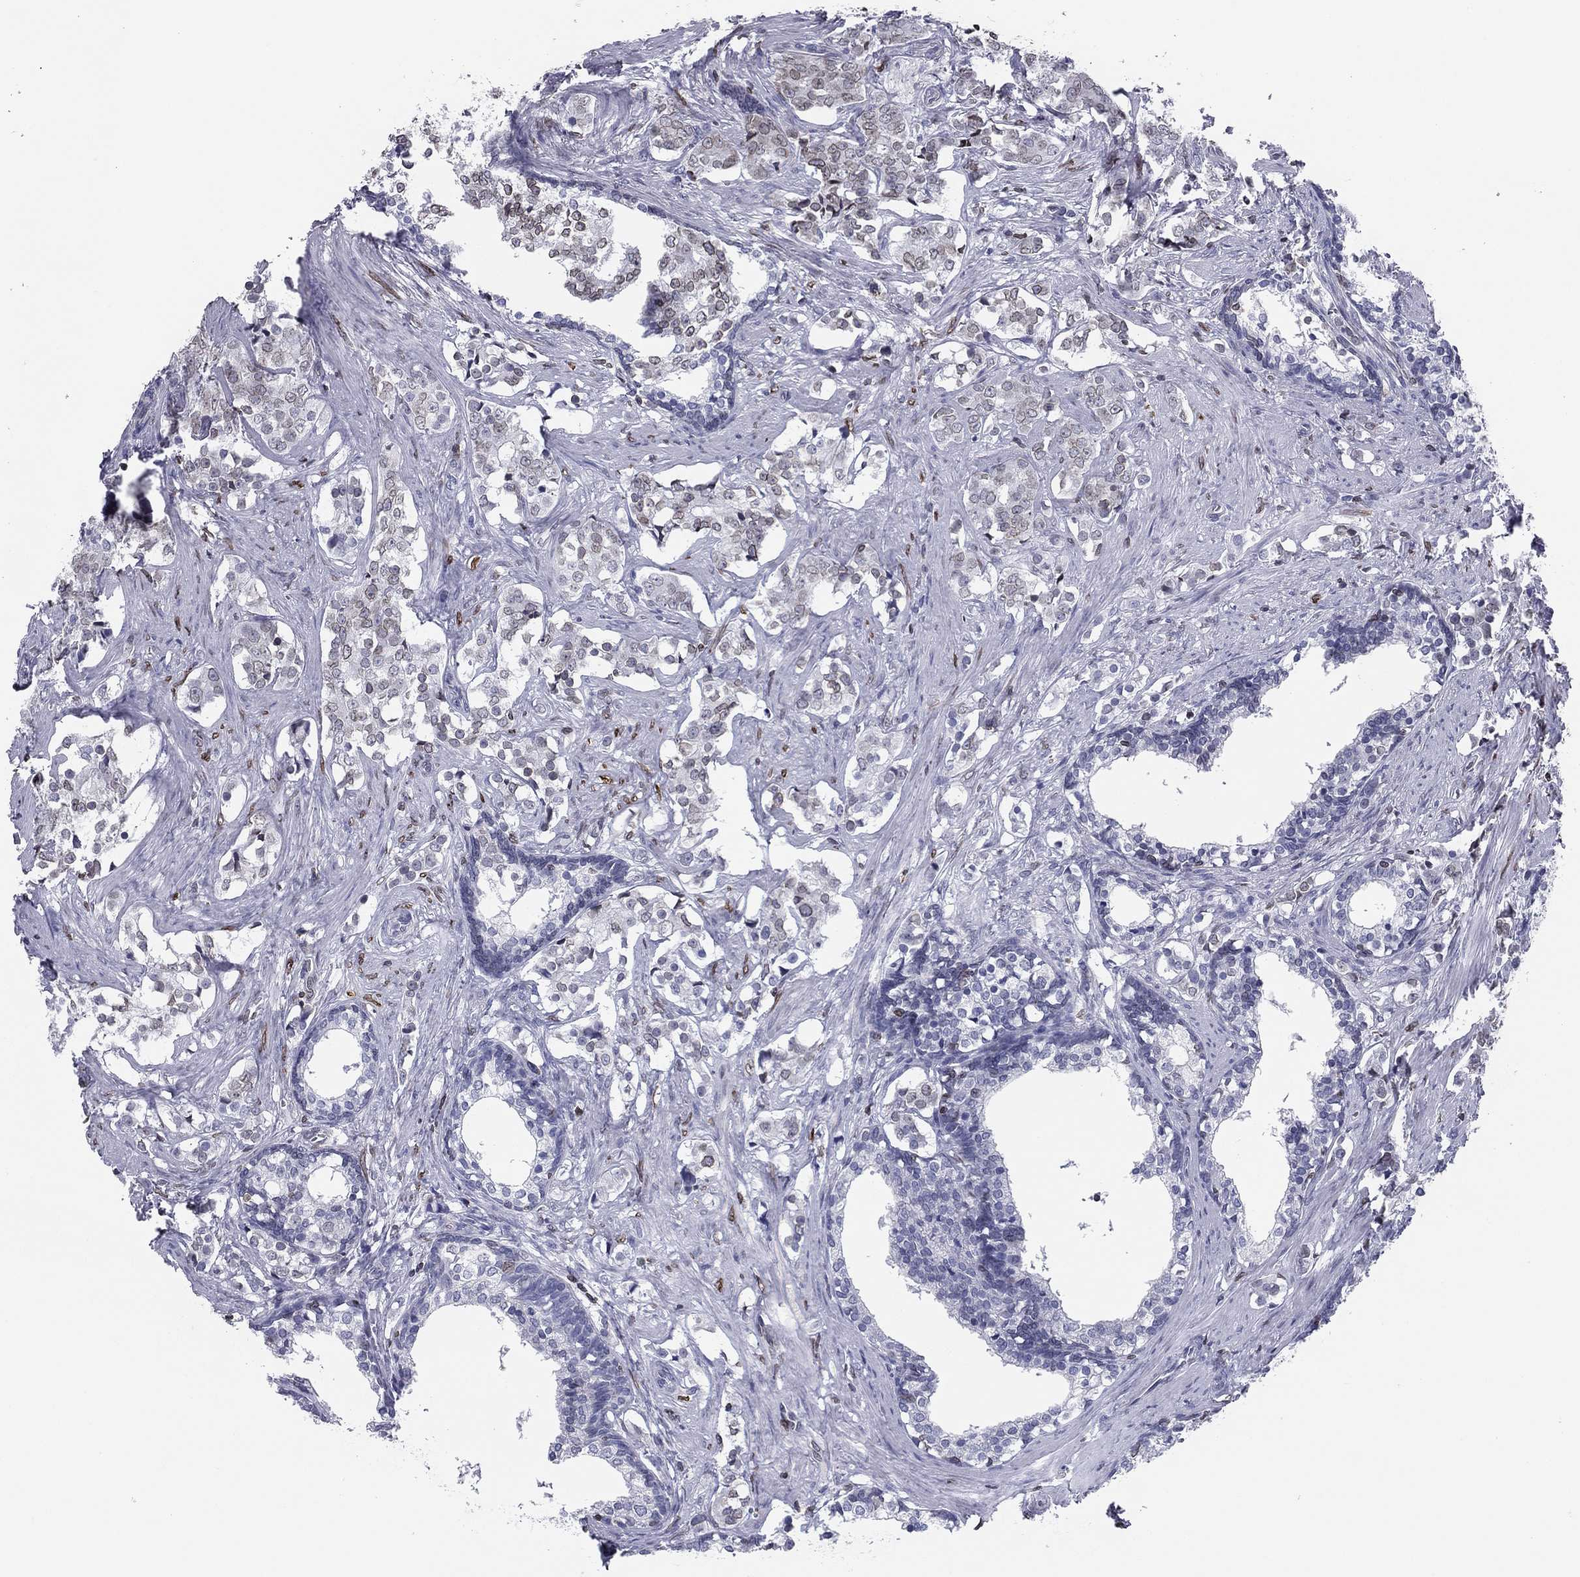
{"staining": {"intensity": "negative", "quantity": "none", "location": "none"}, "tissue": "prostate cancer", "cell_type": "Tumor cells", "image_type": "cancer", "snomed": [{"axis": "morphology", "description": "Adenocarcinoma, NOS"}, {"axis": "topography", "description": "Prostate and seminal vesicle, NOS"}], "caption": "Tumor cells show no significant expression in adenocarcinoma (prostate).", "gene": "ESPL1", "patient": {"sex": "male", "age": 63}}